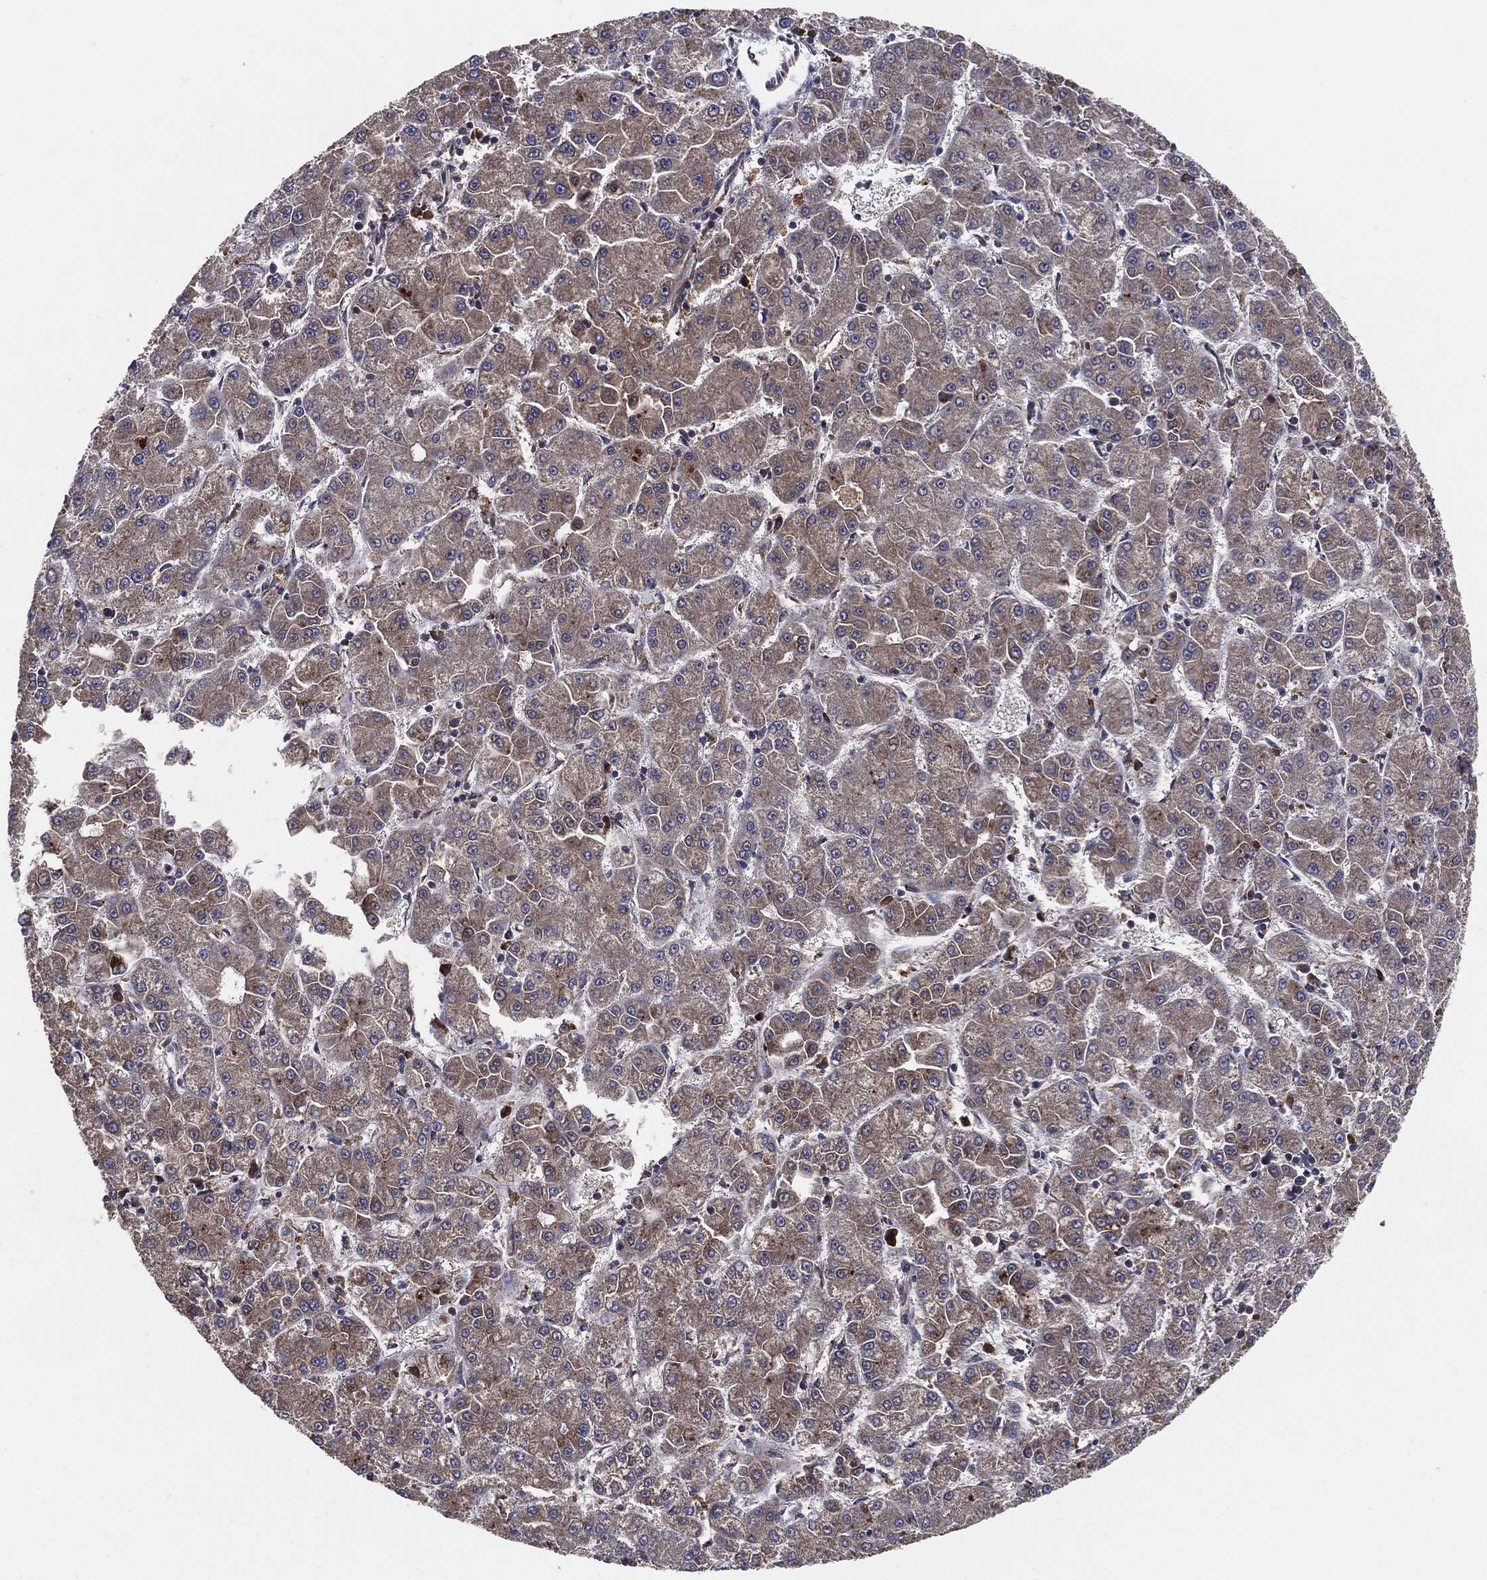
{"staining": {"intensity": "moderate", "quantity": "25%-75%", "location": "cytoplasmic/membranous"}, "tissue": "liver cancer", "cell_type": "Tumor cells", "image_type": "cancer", "snomed": [{"axis": "morphology", "description": "Carcinoma, Hepatocellular, NOS"}, {"axis": "topography", "description": "Liver"}], "caption": "Hepatocellular carcinoma (liver) stained with immunohistochemistry (IHC) exhibits moderate cytoplasmic/membranous expression in approximately 25%-75% of tumor cells. (IHC, brightfield microscopy, high magnification).", "gene": "MT-ND1", "patient": {"sex": "male", "age": 73}}